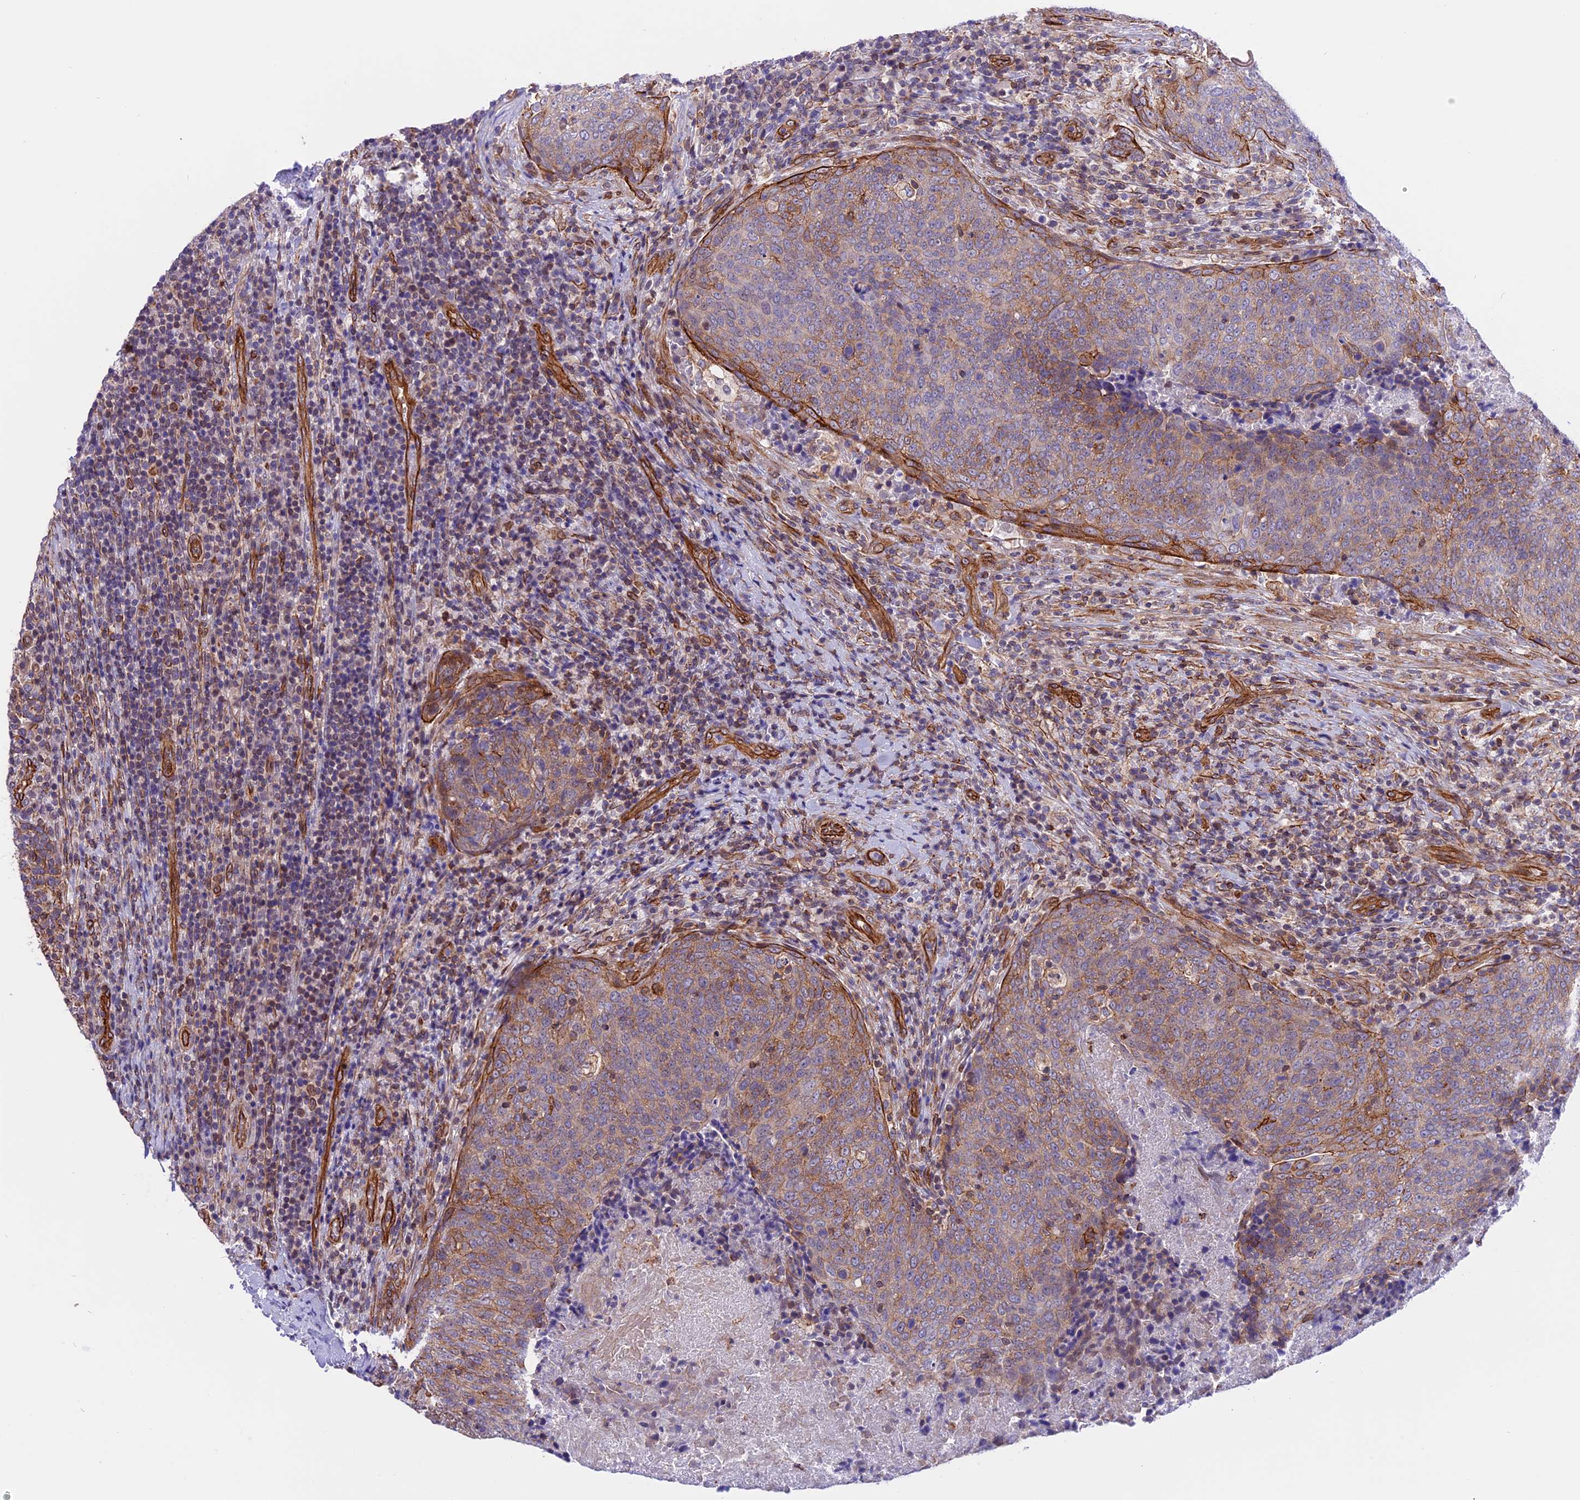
{"staining": {"intensity": "weak", "quantity": "25%-75%", "location": "cytoplasmic/membranous"}, "tissue": "head and neck cancer", "cell_type": "Tumor cells", "image_type": "cancer", "snomed": [{"axis": "morphology", "description": "Squamous cell carcinoma, NOS"}, {"axis": "morphology", "description": "Squamous cell carcinoma, metastatic, NOS"}, {"axis": "topography", "description": "Lymph node"}, {"axis": "topography", "description": "Head-Neck"}], "caption": "Head and neck metastatic squamous cell carcinoma stained for a protein (brown) demonstrates weak cytoplasmic/membranous positive positivity in approximately 25%-75% of tumor cells.", "gene": "R3HDM4", "patient": {"sex": "male", "age": 62}}